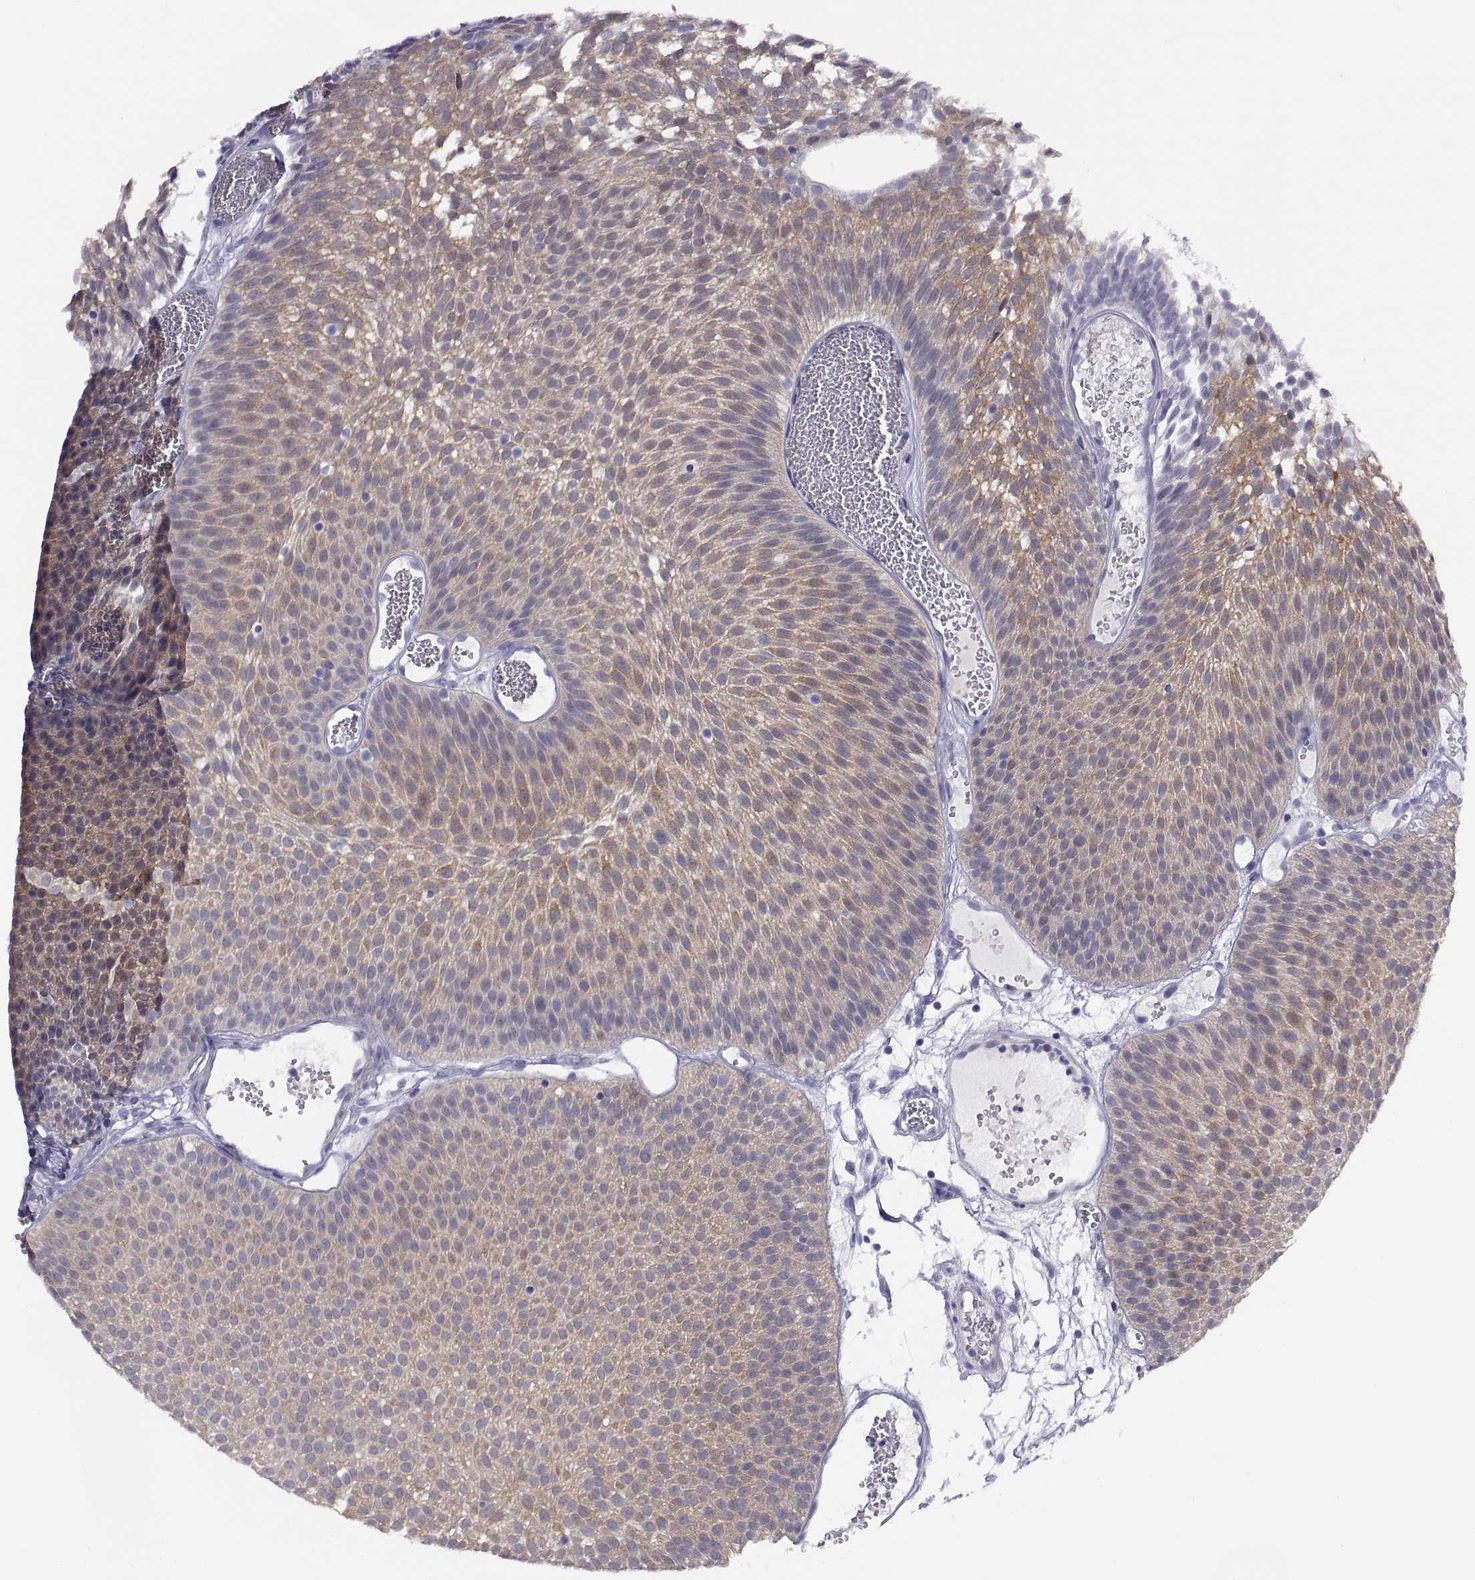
{"staining": {"intensity": "strong", "quantity": "<25%", "location": "cytoplasmic/membranous"}, "tissue": "urothelial cancer", "cell_type": "Tumor cells", "image_type": "cancer", "snomed": [{"axis": "morphology", "description": "Urothelial carcinoma, Low grade"}, {"axis": "topography", "description": "Urinary bladder"}], "caption": "Approximately <25% of tumor cells in human urothelial carcinoma (low-grade) exhibit strong cytoplasmic/membranous protein positivity as visualized by brown immunohistochemical staining.", "gene": "STRC", "patient": {"sex": "male", "age": 52}}